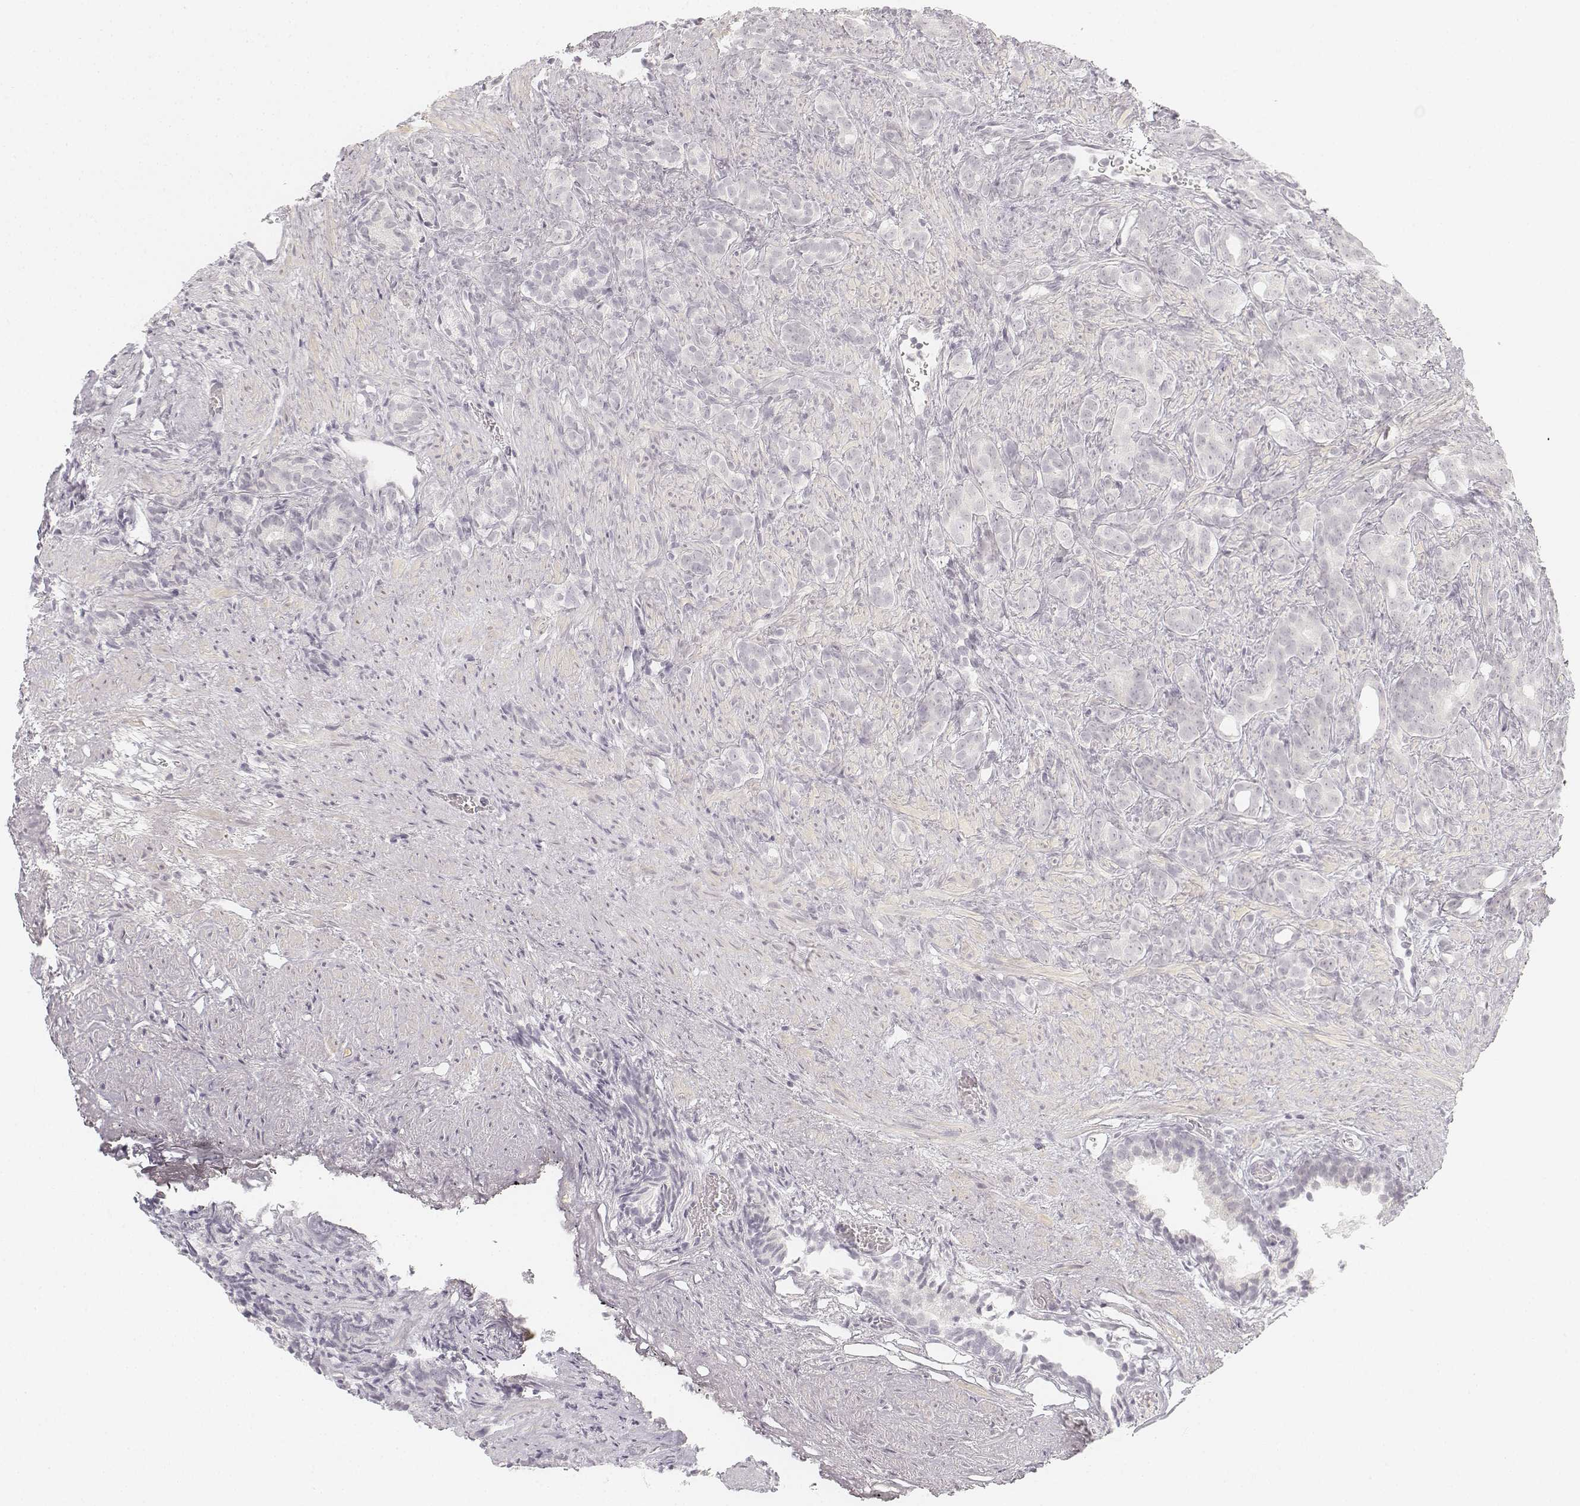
{"staining": {"intensity": "negative", "quantity": "none", "location": "none"}, "tissue": "prostate cancer", "cell_type": "Tumor cells", "image_type": "cancer", "snomed": [{"axis": "morphology", "description": "Adenocarcinoma, High grade"}, {"axis": "topography", "description": "Prostate"}], "caption": "Tumor cells are negative for brown protein staining in high-grade adenocarcinoma (prostate).", "gene": "KRT25", "patient": {"sex": "male", "age": 84}}